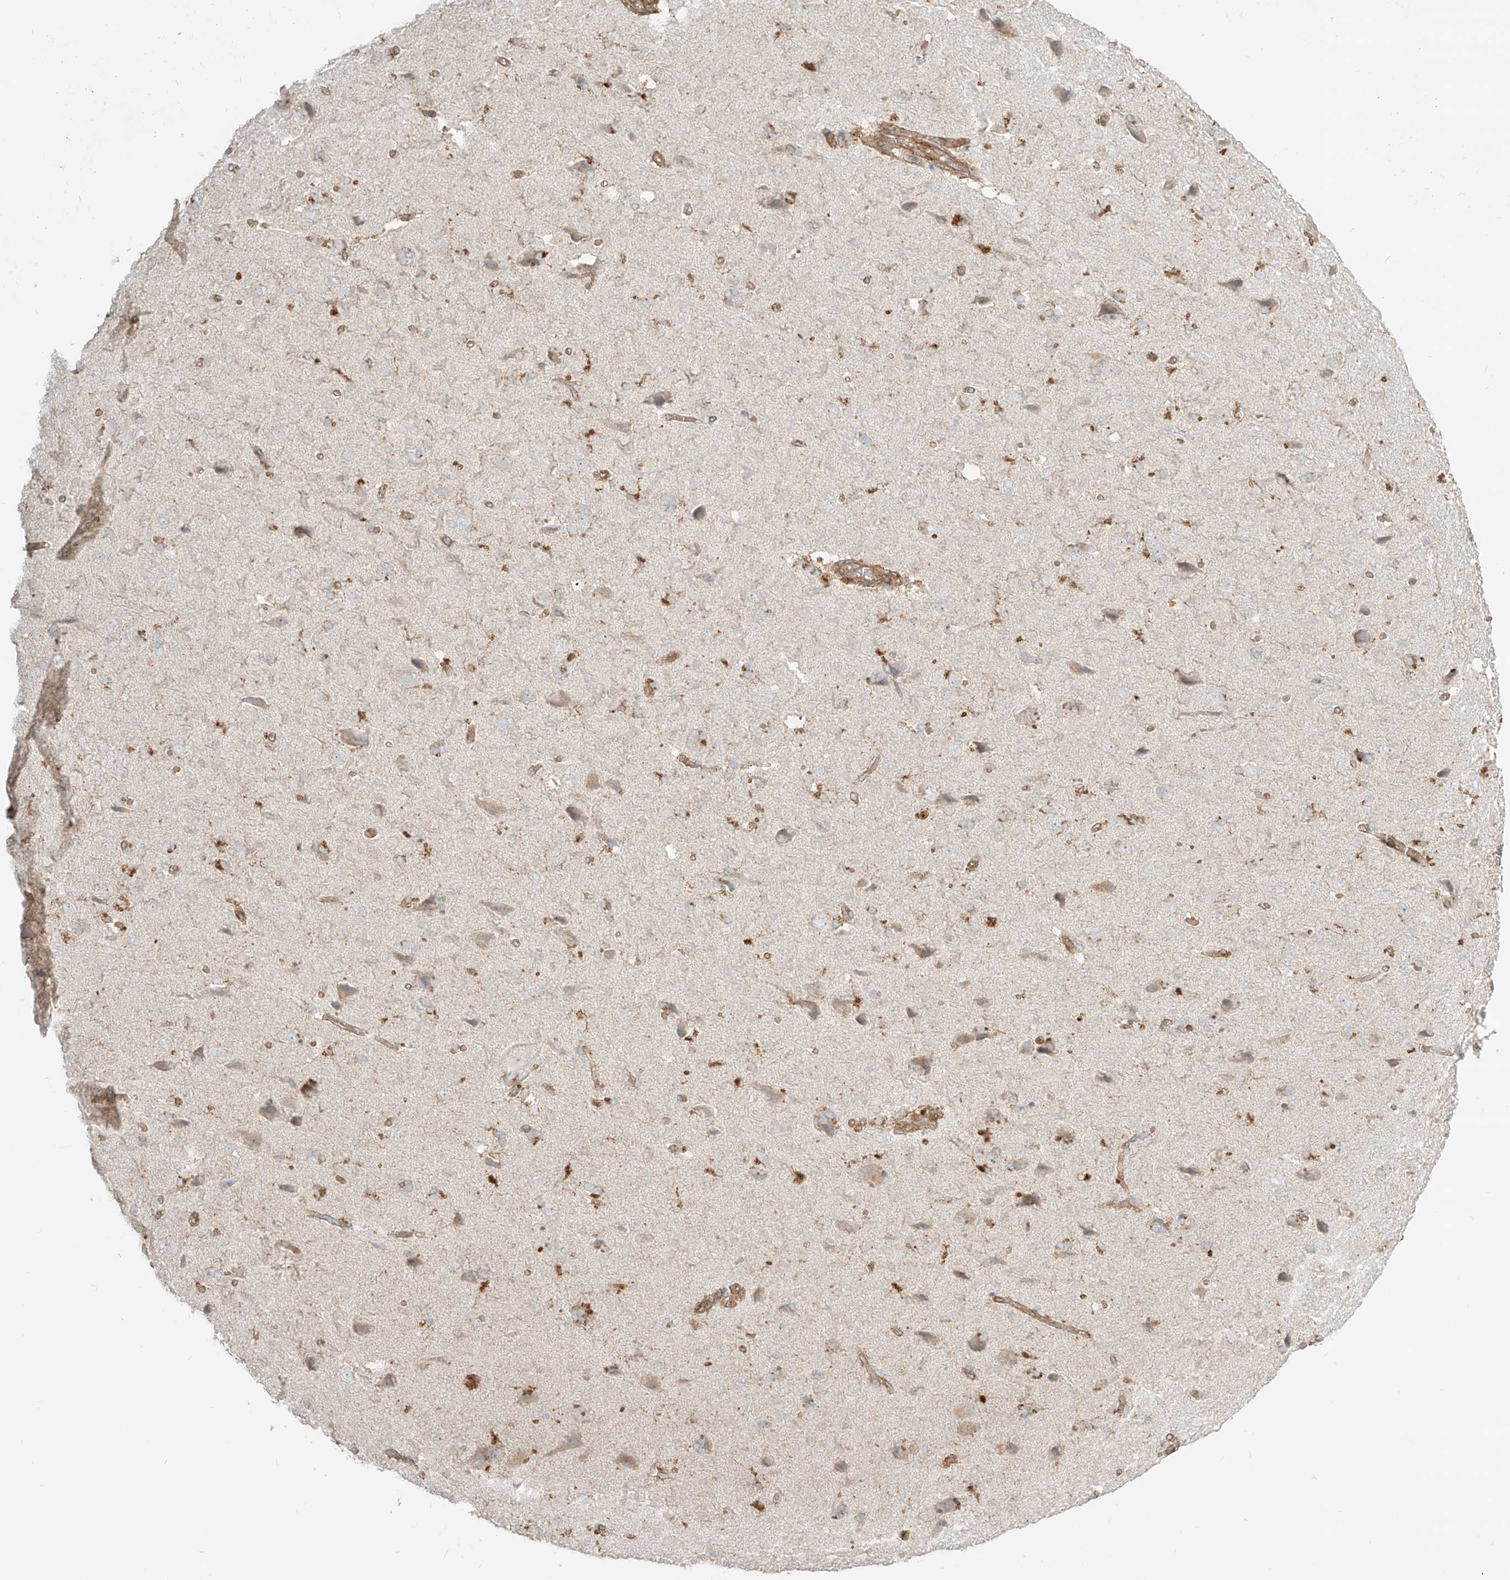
{"staining": {"intensity": "moderate", "quantity": "25%-75%", "location": "cytoplasmic/membranous"}, "tissue": "cerebral cortex", "cell_type": "Endothelial cells", "image_type": "normal", "snomed": [{"axis": "morphology", "description": "Normal tissue, NOS"}, {"axis": "topography", "description": "Cerebral cortex"}], "caption": "Cerebral cortex stained with a brown dye reveals moderate cytoplasmic/membranous positive positivity in about 25%-75% of endothelial cells.", "gene": "CCDC115", "patient": {"sex": "male", "age": 62}}